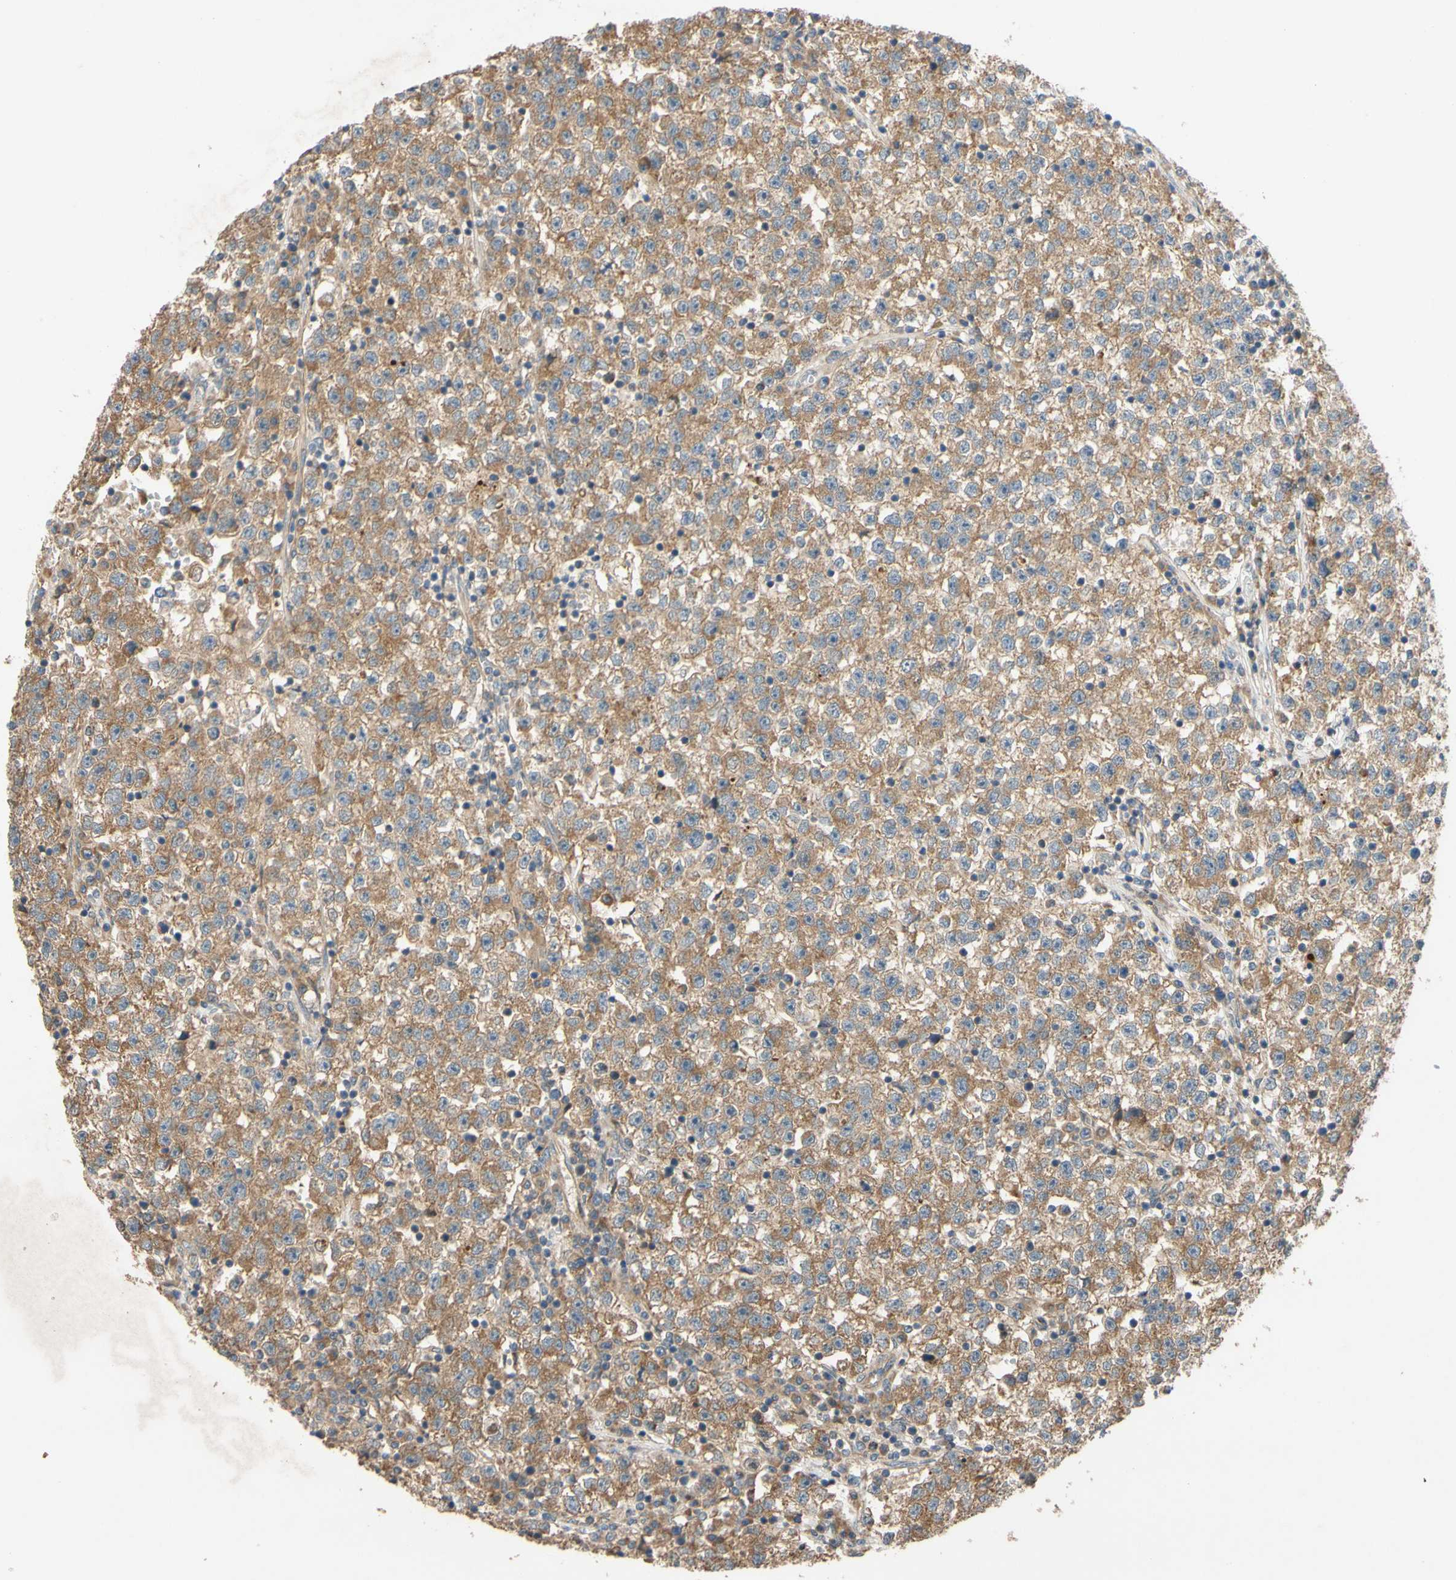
{"staining": {"intensity": "moderate", "quantity": ">75%", "location": "cytoplasmic/membranous"}, "tissue": "testis cancer", "cell_type": "Tumor cells", "image_type": "cancer", "snomed": [{"axis": "morphology", "description": "Seminoma, NOS"}, {"axis": "topography", "description": "Testis"}], "caption": "Tumor cells demonstrate moderate cytoplasmic/membranous staining in approximately >75% of cells in seminoma (testis). The staining is performed using DAB brown chromogen to label protein expression. The nuclei are counter-stained blue using hematoxylin.", "gene": "MBTPS2", "patient": {"sex": "male", "age": 22}}